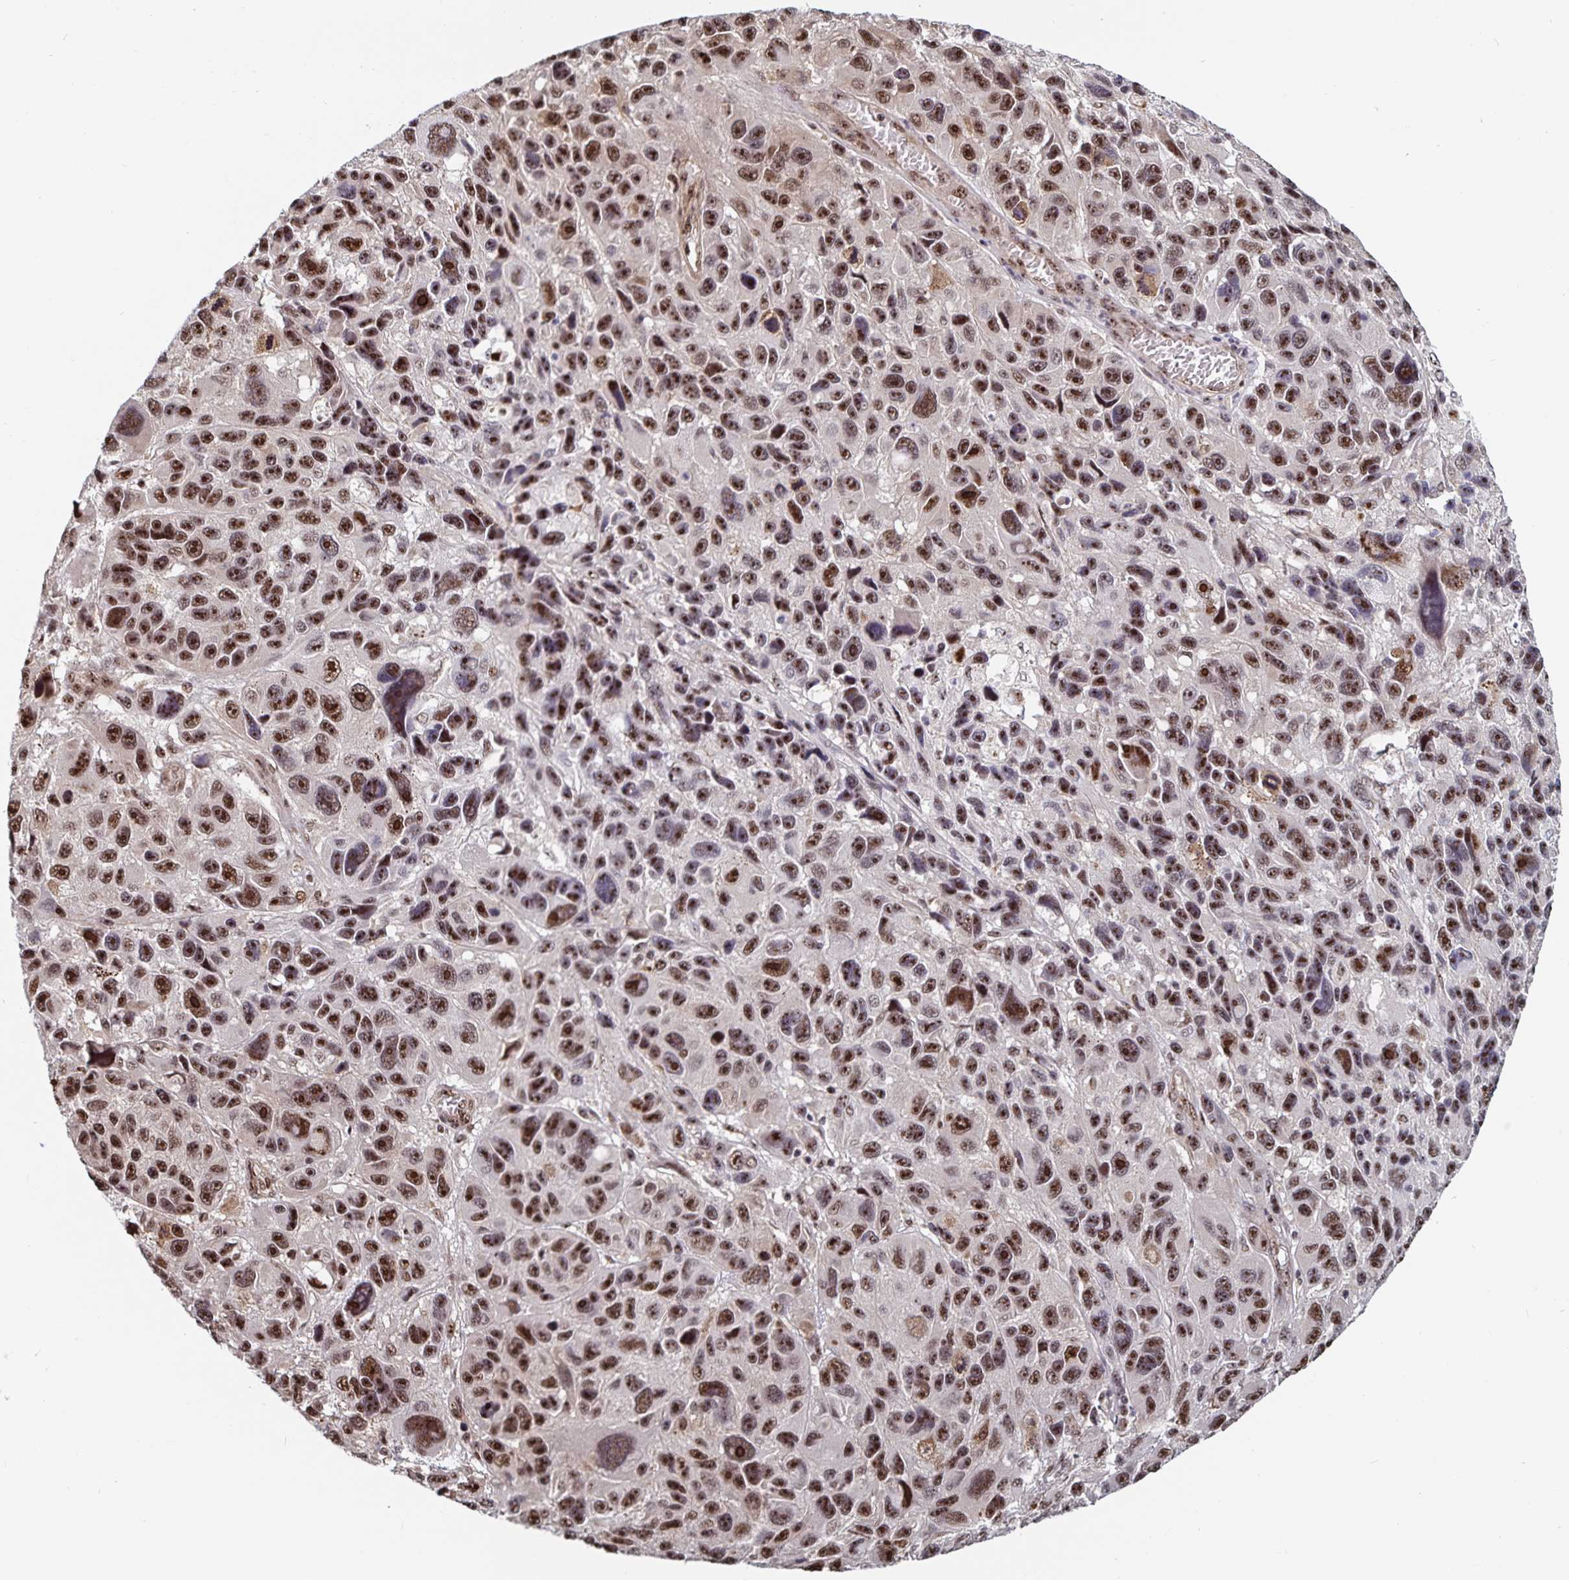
{"staining": {"intensity": "moderate", "quantity": ">75%", "location": "nuclear"}, "tissue": "melanoma", "cell_type": "Tumor cells", "image_type": "cancer", "snomed": [{"axis": "morphology", "description": "Malignant melanoma, NOS"}, {"axis": "topography", "description": "Skin"}], "caption": "High-magnification brightfield microscopy of melanoma stained with DAB (brown) and counterstained with hematoxylin (blue). tumor cells exhibit moderate nuclear positivity is identified in about>75% of cells. Nuclei are stained in blue.", "gene": "LAS1L", "patient": {"sex": "male", "age": 53}}